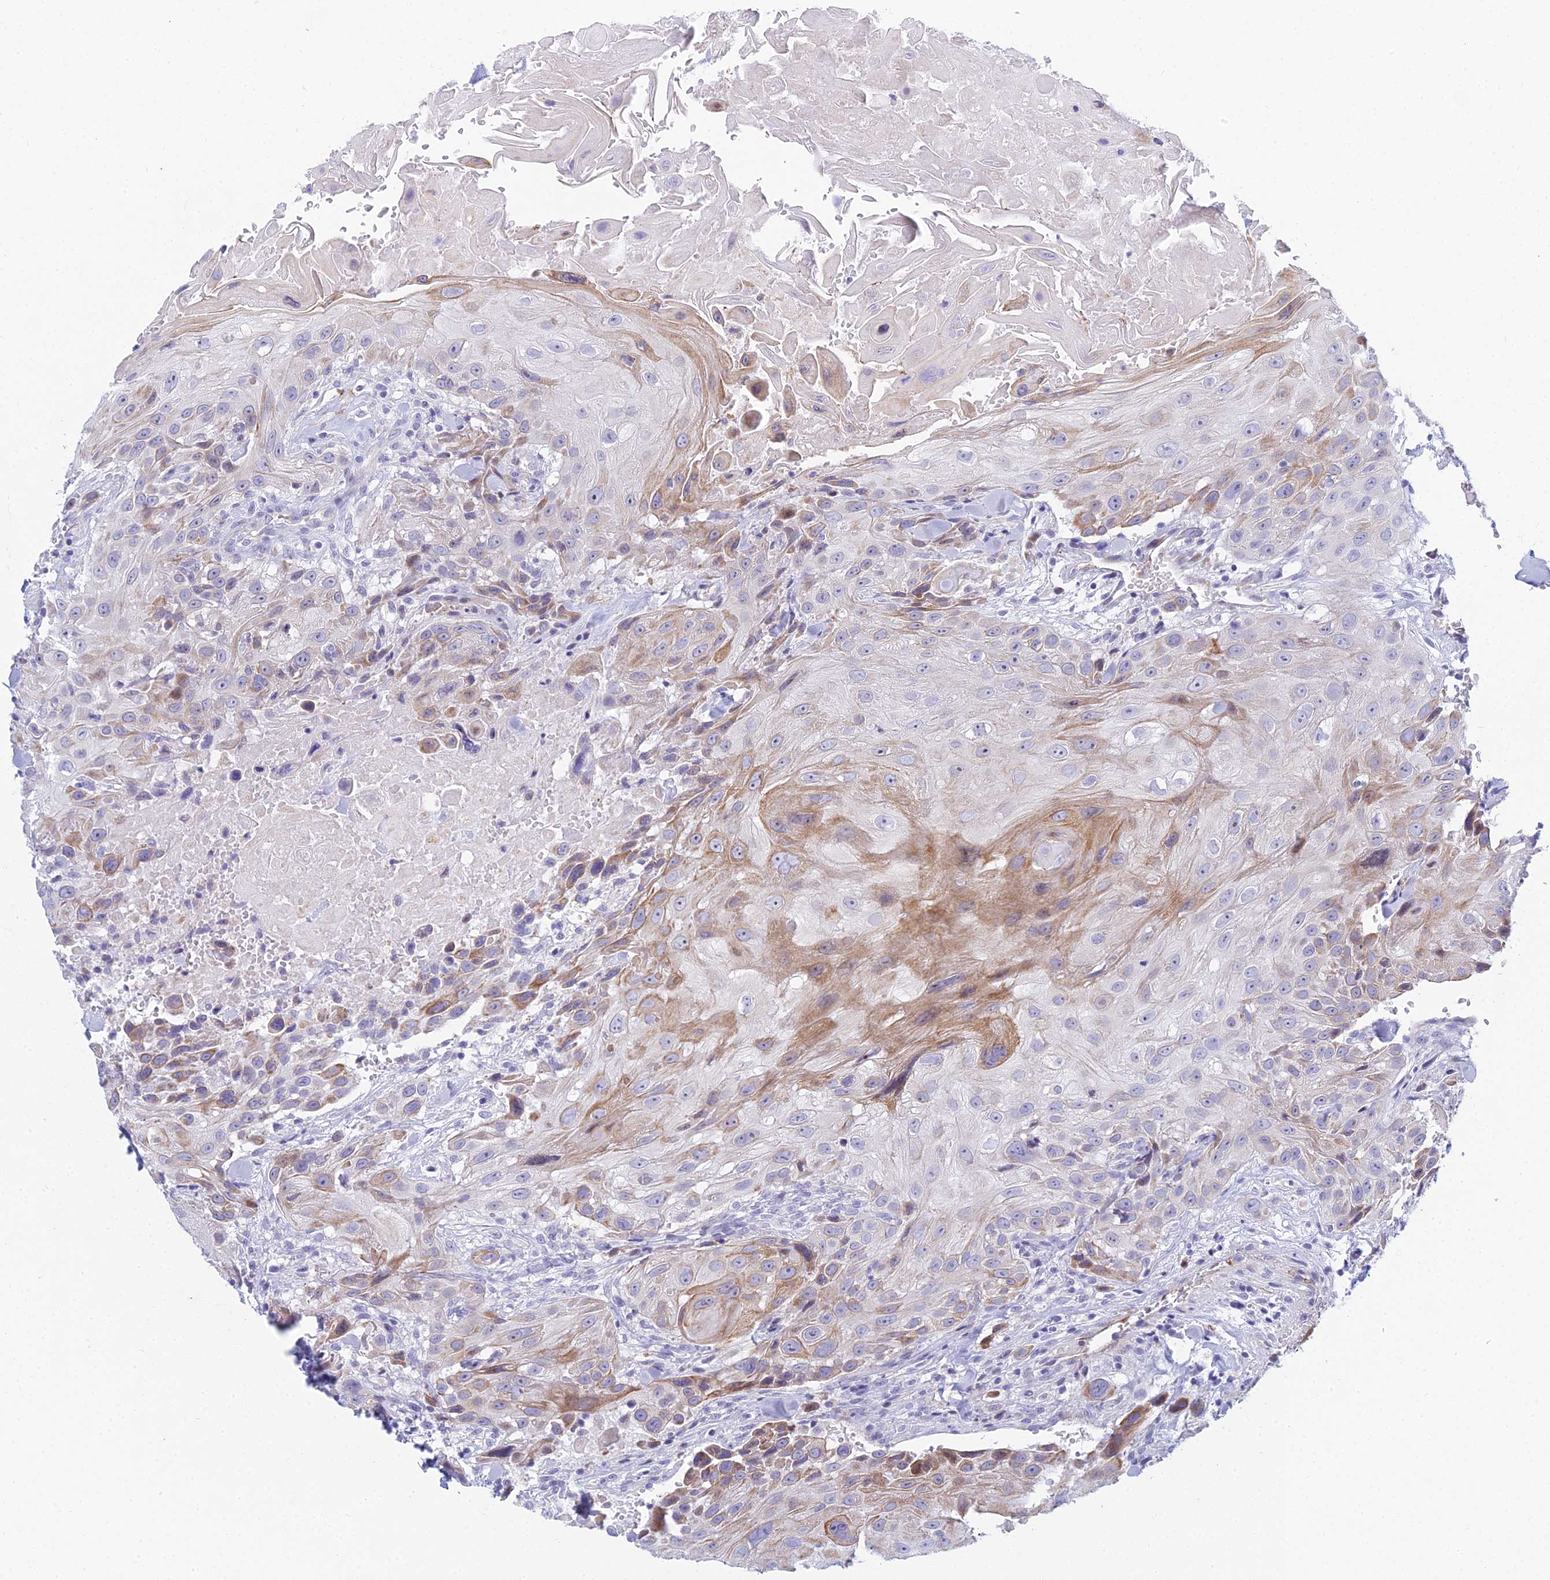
{"staining": {"intensity": "moderate", "quantity": "25%-75%", "location": "cytoplasmic/membranous"}, "tissue": "head and neck cancer", "cell_type": "Tumor cells", "image_type": "cancer", "snomed": [{"axis": "morphology", "description": "Squamous cell carcinoma, NOS"}, {"axis": "topography", "description": "Head-Neck"}], "caption": "This image demonstrates immunohistochemistry staining of human head and neck cancer, with medium moderate cytoplasmic/membranous staining in approximately 25%-75% of tumor cells.", "gene": "PRR13", "patient": {"sex": "male", "age": 81}}